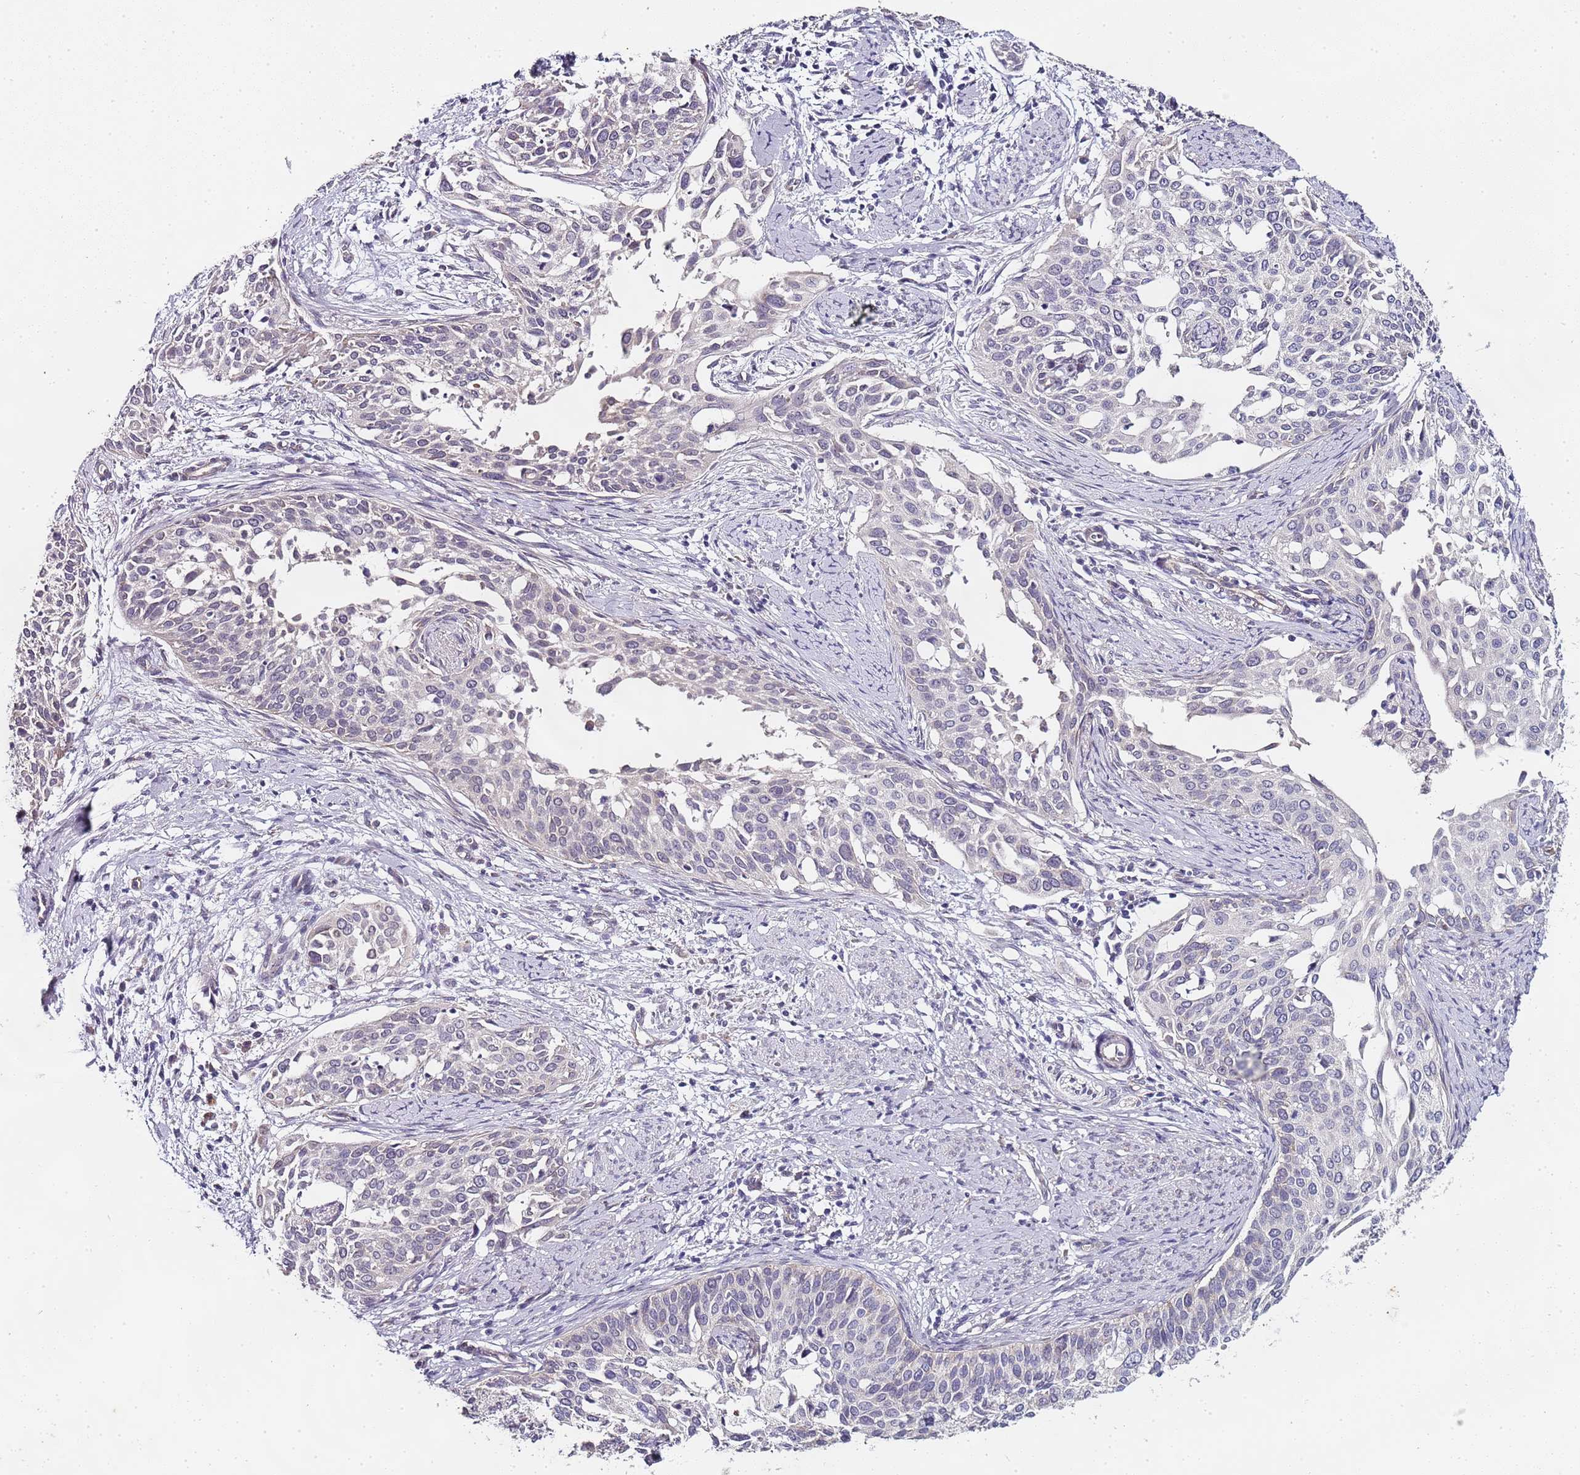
{"staining": {"intensity": "negative", "quantity": "none", "location": "none"}, "tissue": "cervical cancer", "cell_type": "Tumor cells", "image_type": "cancer", "snomed": [{"axis": "morphology", "description": "Squamous cell carcinoma, NOS"}, {"axis": "topography", "description": "Cervix"}], "caption": "Immunohistochemistry of human cervical cancer displays no positivity in tumor cells. (Brightfield microscopy of DAB immunohistochemistry (IHC) at high magnification).", "gene": "TBC1D9", "patient": {"sex": "female", "age": 44}}